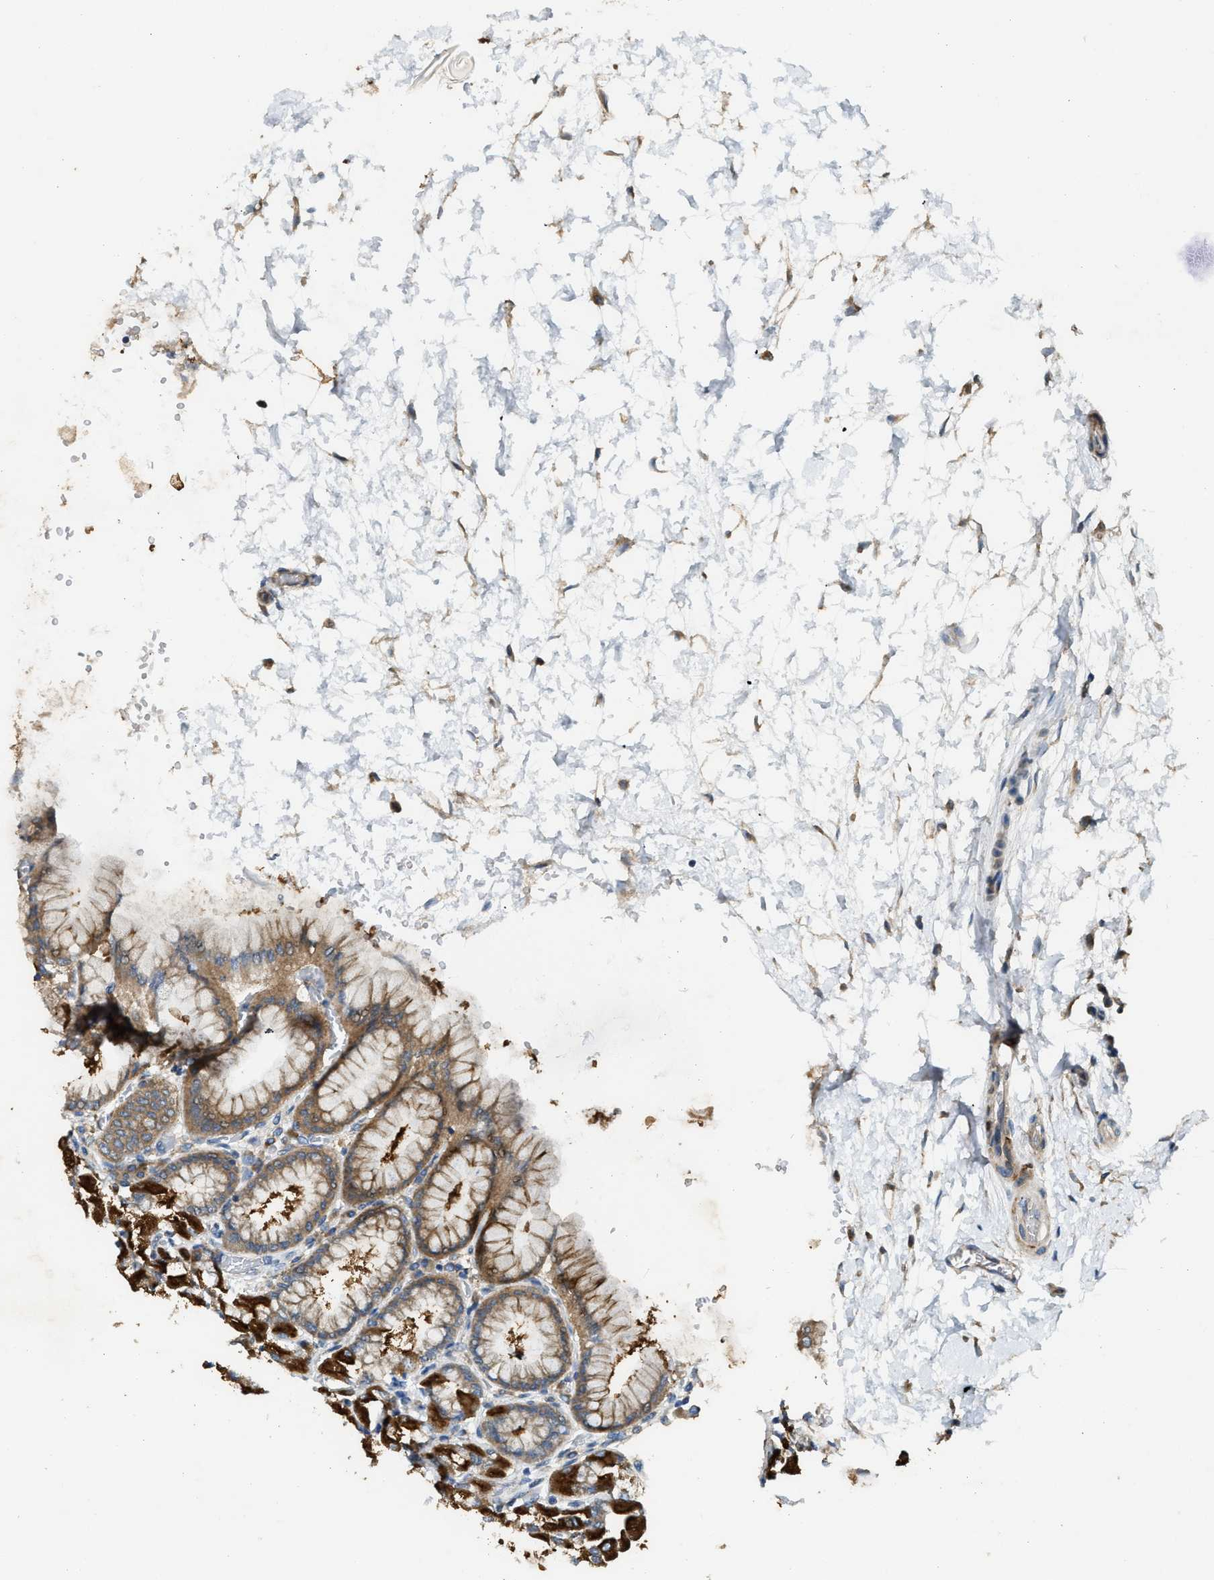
{"staining": {"intensity": "strong", "quantity": ">75%", "location": "cytoplasmic/membranous"}, "tissue": "stomach", "cell_type": "Glandular cells", "image_type": "normal", "snomed": [{"axis": "morphology", "description": "Normal tissue, NOS"}, {"axis": "topography", "description": "Stomach, upper"}], "caption": "The micrograph displays immunohistochemical staining of normal stomach. There is strong cytoplasmic/membranous staining is appreciated in approximately >75% of glandular cells.", "gene": "TMEM68", "patient": {"sex": "female", "age": 56}}